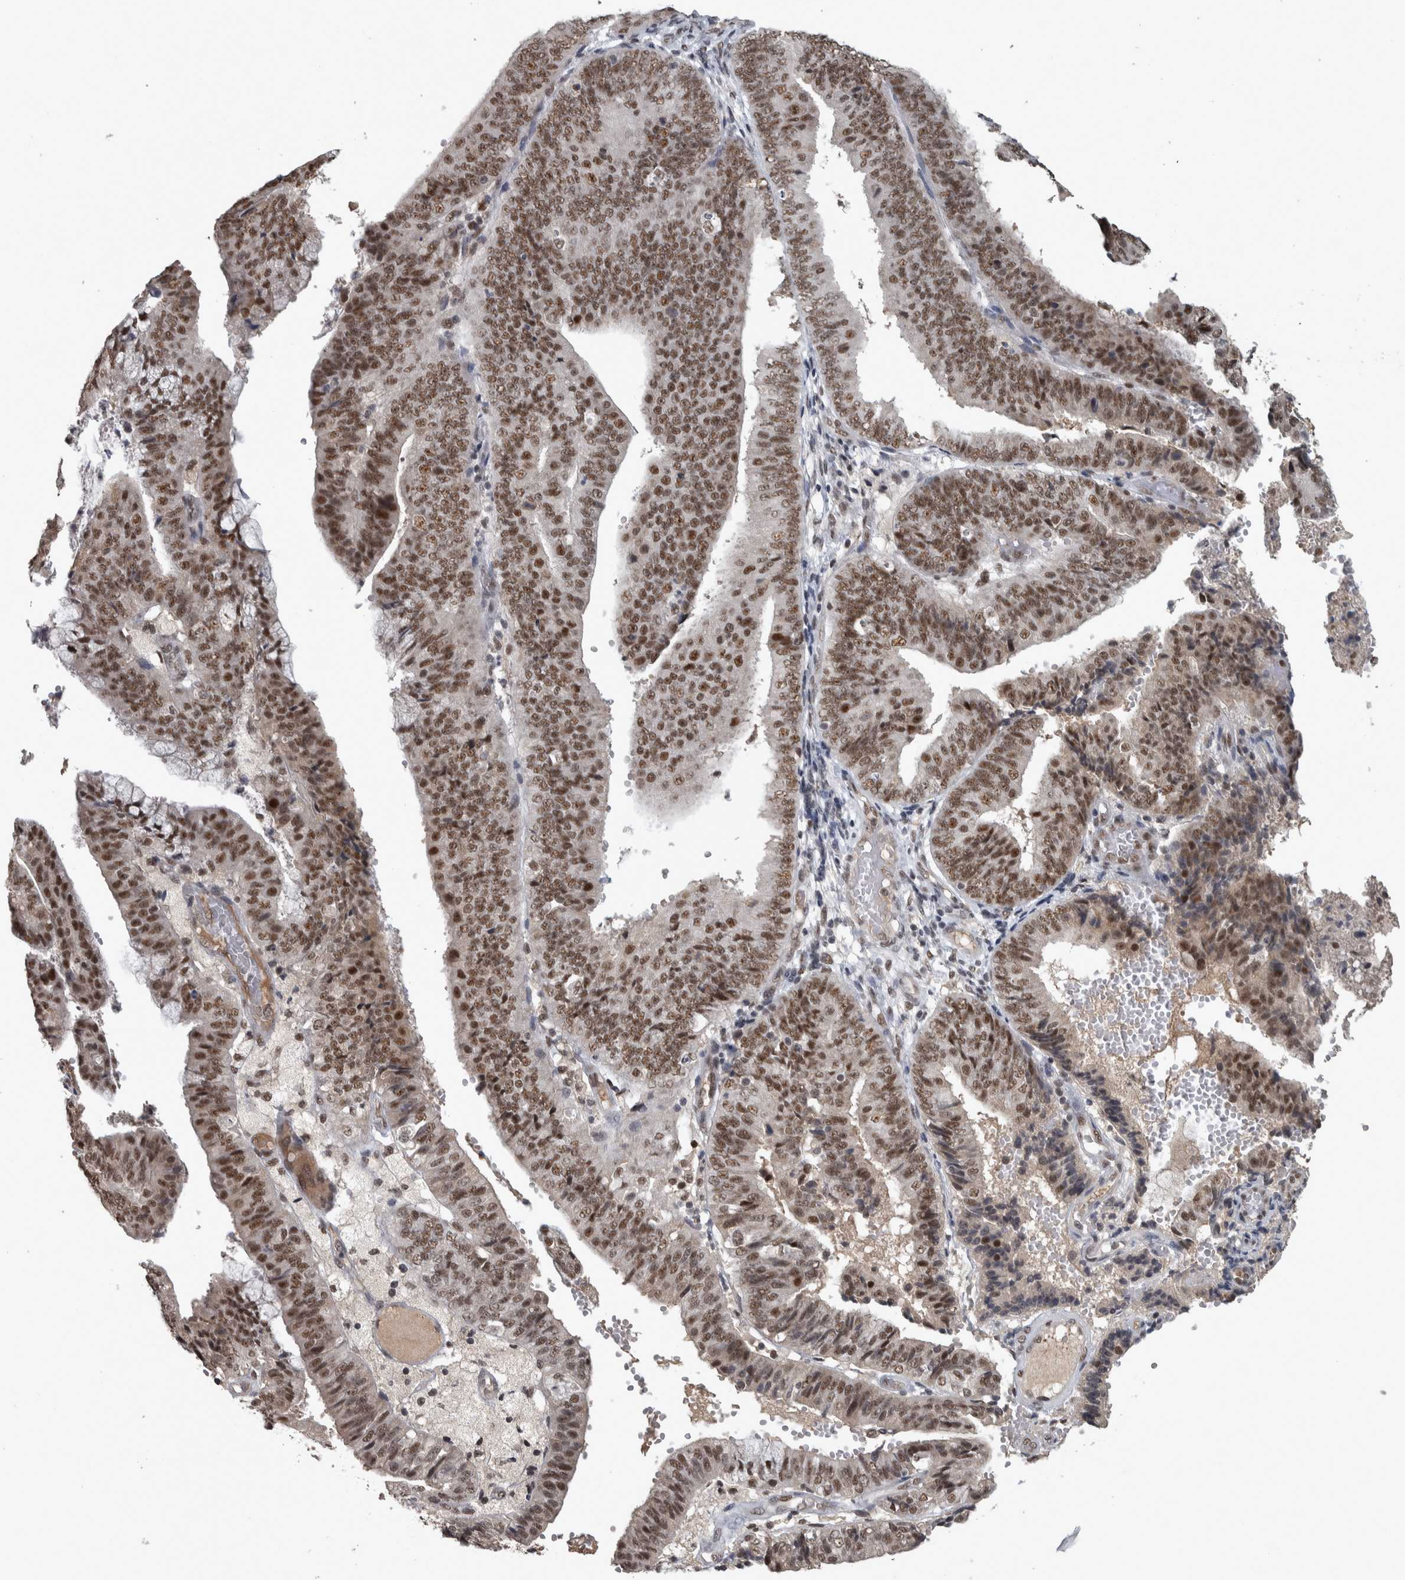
{"staining": {"intensity": "moderate", "quantity": ">75%", "location": "nuclear"}, "tissue": "endometrial cancer", "cell_type": "Tumor cells", "image_type": "cancer", "snomed": [{"axis": "morphology", "description": "Adenocarcinoma, NOS"}, {"axis": "topography", "description": "Endometrium"}], "caption": "Immunohistochemical staining of human endometrial adenocarcinoma shows medium levels of moderate nuclear protein positivity in about >75% of tumor cells.", "gene": "DDX42", "patient": {"sex": "female", "age": 63}}